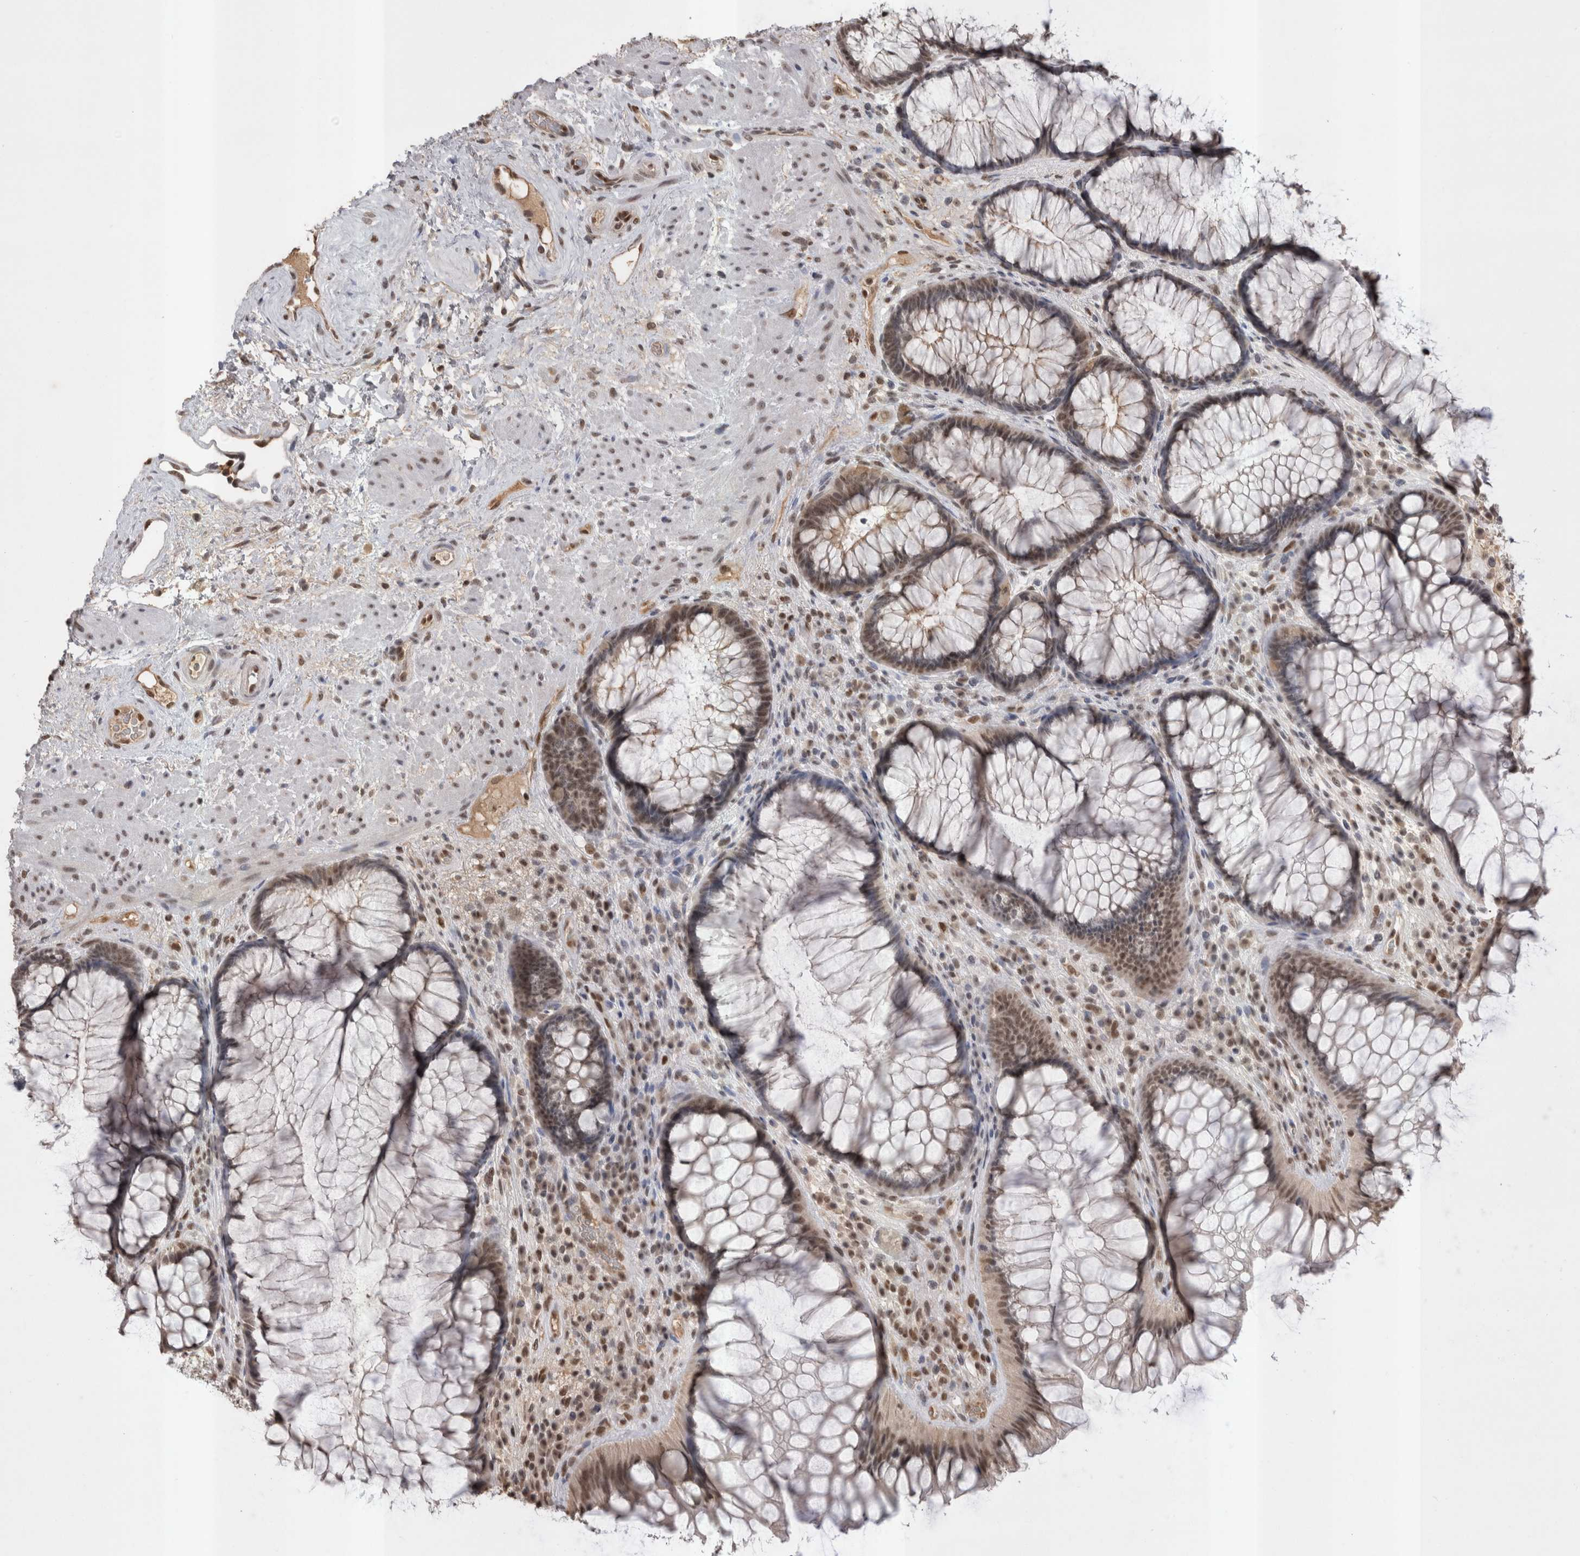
{"staining": {"intensity": "moderate", "quantity": "<25%", "location": "nuclear"}, "tissue": "rectum", "cell_type": "Glandular cells", "image_type": "normal", "snomed": [{"axis": "morphology", "description": "Normal tissue, NOS"}, {"axis": "topography", "description": "Rectum"}], "caption": "Immunohistochemical staining of benign human rectum demonstrates low levels of moderate nuclear staining in approximately <25% of glandular cells.", "gene": "DAXX", "patient": {"sex": "male", "age": 51}}